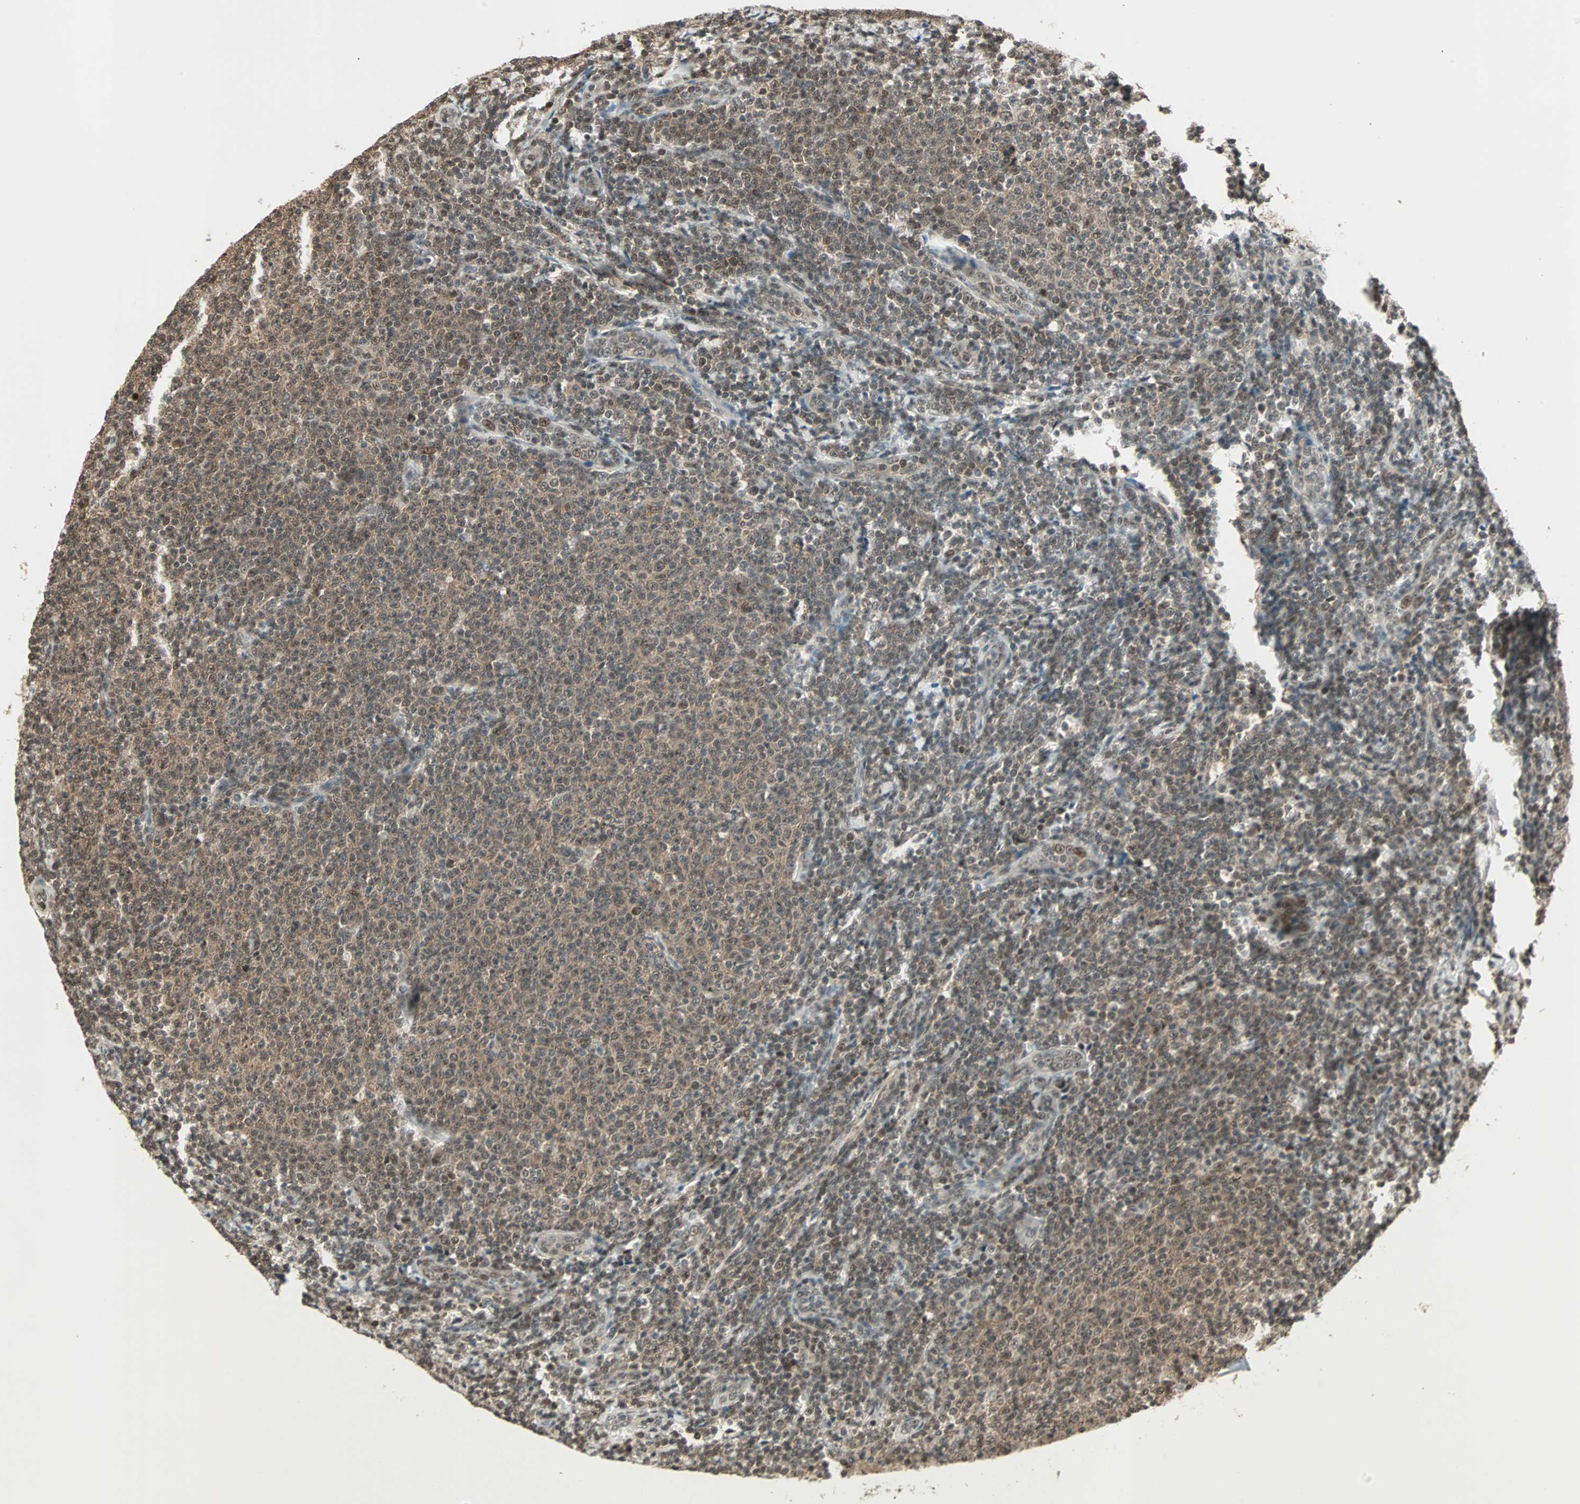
{"staining": {"intensity": "moderate", "quantity": ">75%", "location": "cytoplasmic/membranous,nuclear"}, "tissue": "lymphoma", "cell_type": "Tumor cells", "image_type": "cancer", "snomed": [{"axis": "morphology", "description": "Malignant lymphoma, non-Hodgkin's type, Low grade"}, {"axis": "topography", "description": "Lymph node"}], "caption": "DAB (3,3'-diaminobenzidine) immunohistochemical staining of lymphoma demonstrates moderate cytoplasmic/membranous and nuclear protein expression in approximately >75% of tumor cells.", "gene": "ZNF44", "patient": {"sex": "male", "age": 66}}